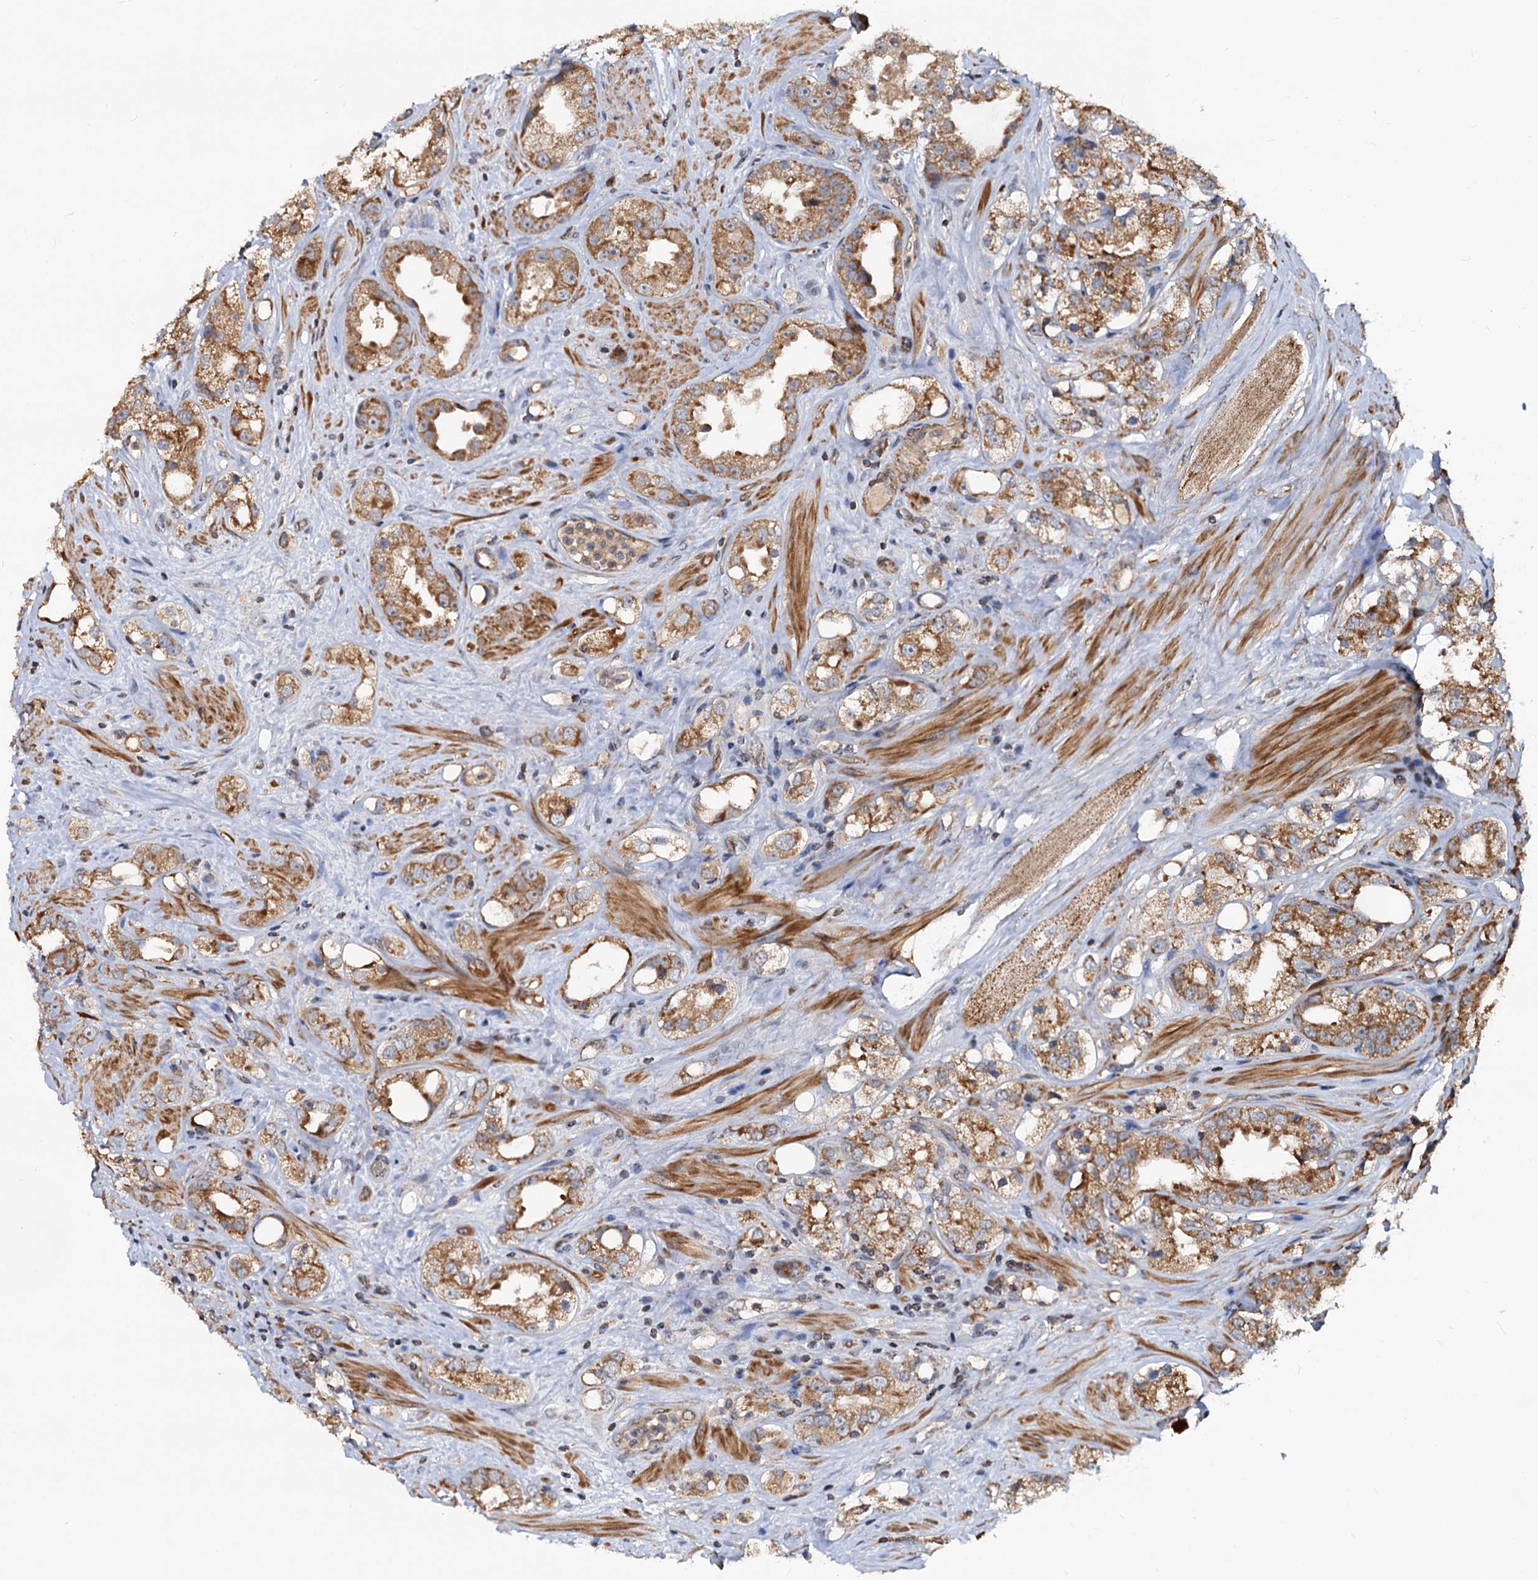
{"staining": {"intensity": "moderate", "quantity": ">75%", "location": "cytoplasmic/membranous"}, "tissue": "prostate cancer", "cell_type": "Tumor cells", "image_type": "cancer", "snomed": [{"axis": "morphology", "description": "Adenocarcinoma, NOS"}, {"axis": "topography", "description": "Prostate"}], "caption": "This is an image of immunohistochemistry (IHC) staining of prostate cancer (adenocarcinoma), which shows moderate staining in the cytoplasmic/membranous of tumor cells.", "gene": "CEP76", "patient": {"sex": "male", "age": 79}}